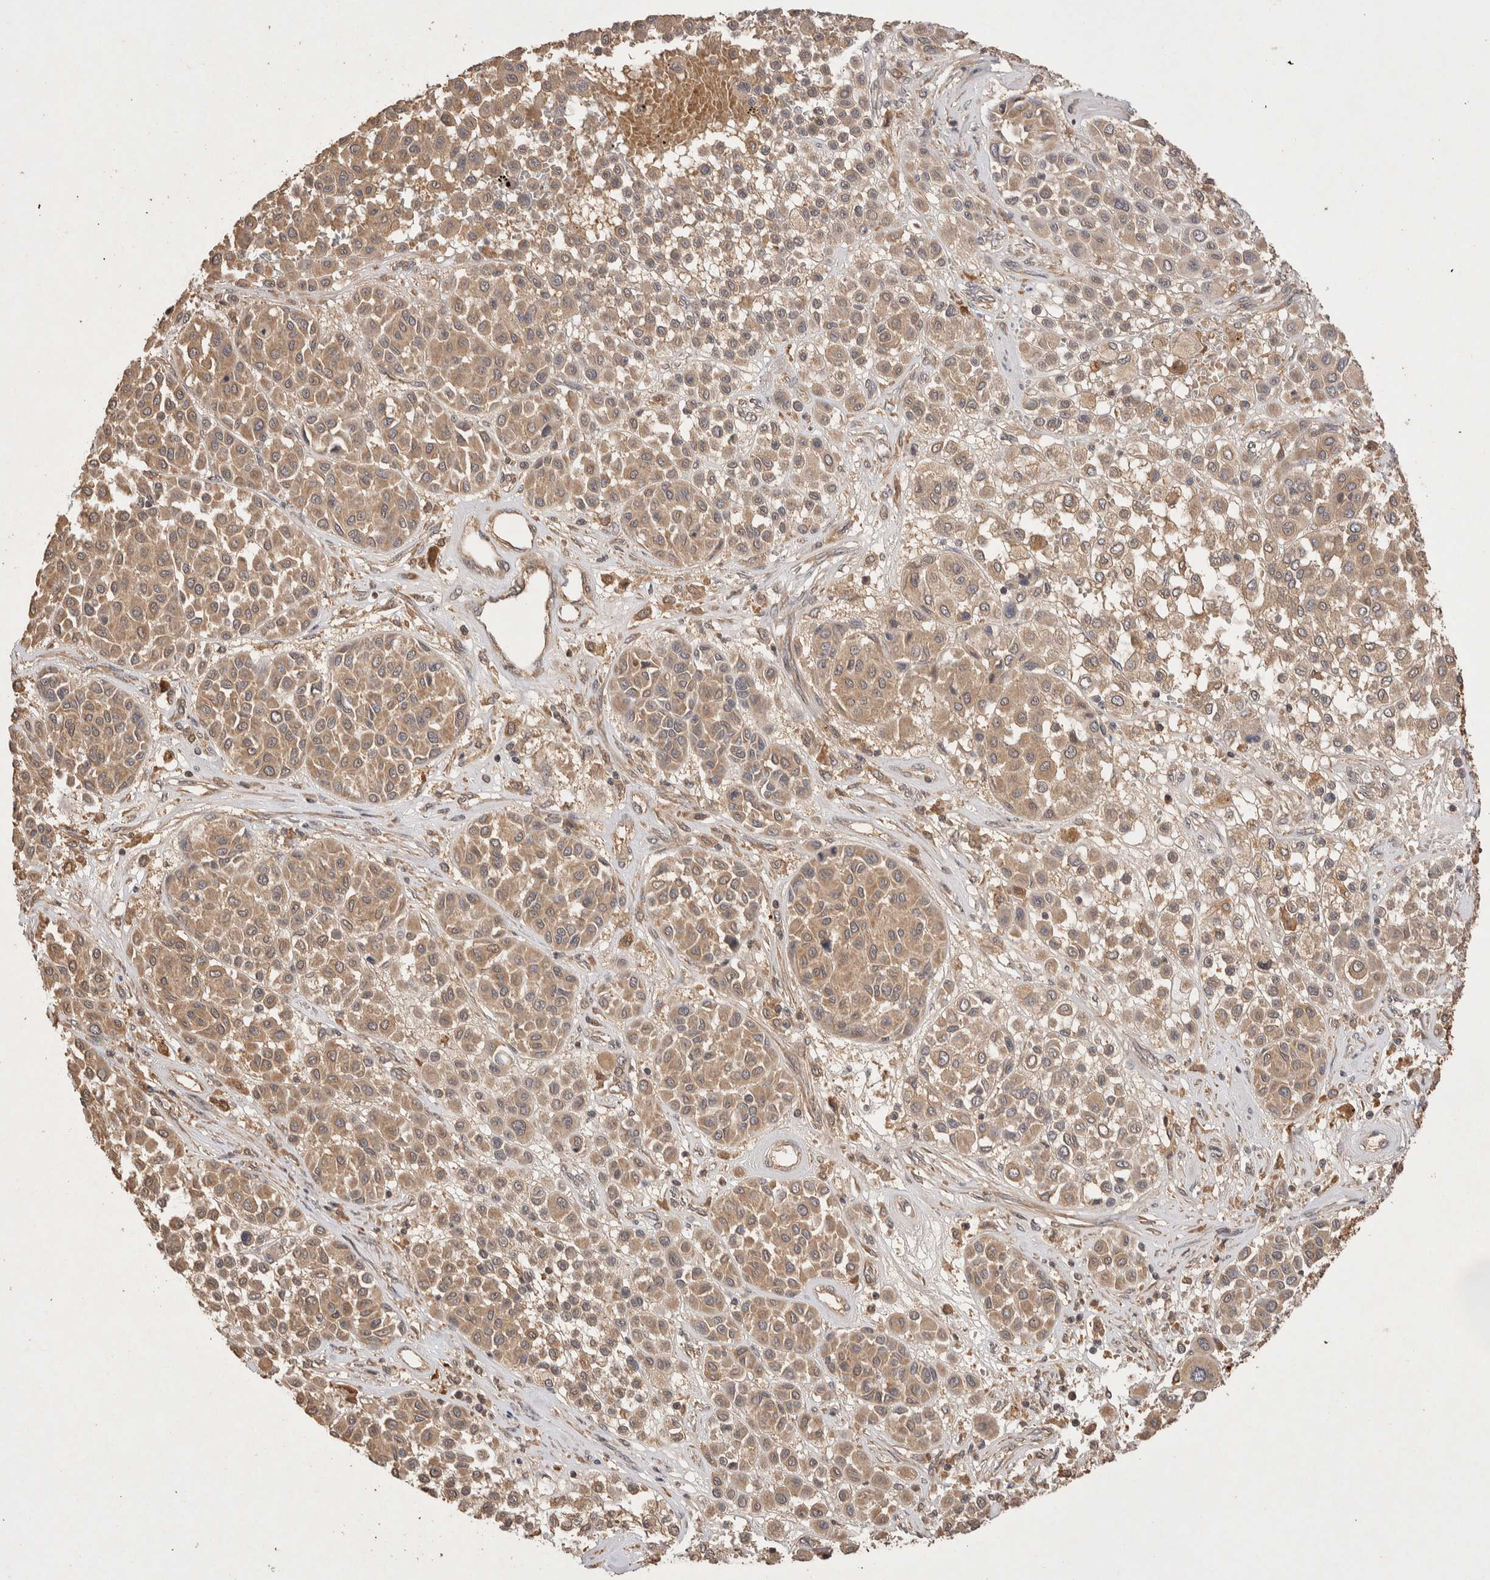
{"staining": {"intensity": "weak", "quantity": ">75%", "location": "cytoplasmic/membranous"}, "tissue": "melanoma", "cell_type": "Tumor cells", "image_type": "cancer", "snomed": [{"axis": "morphology", "description": "Malignant melanoma, Metastatic site"}, {"axis": "topography", "description": "Soft tissue"}], "caption": "Melanoma tissue exhibits weak cytoplasmic/membranous positivity in approximately >75% of tumor cells, visualized by immunohistochemistry.", "gene": "NSMAF", "patient": {"sex": "male", "age": 41}}